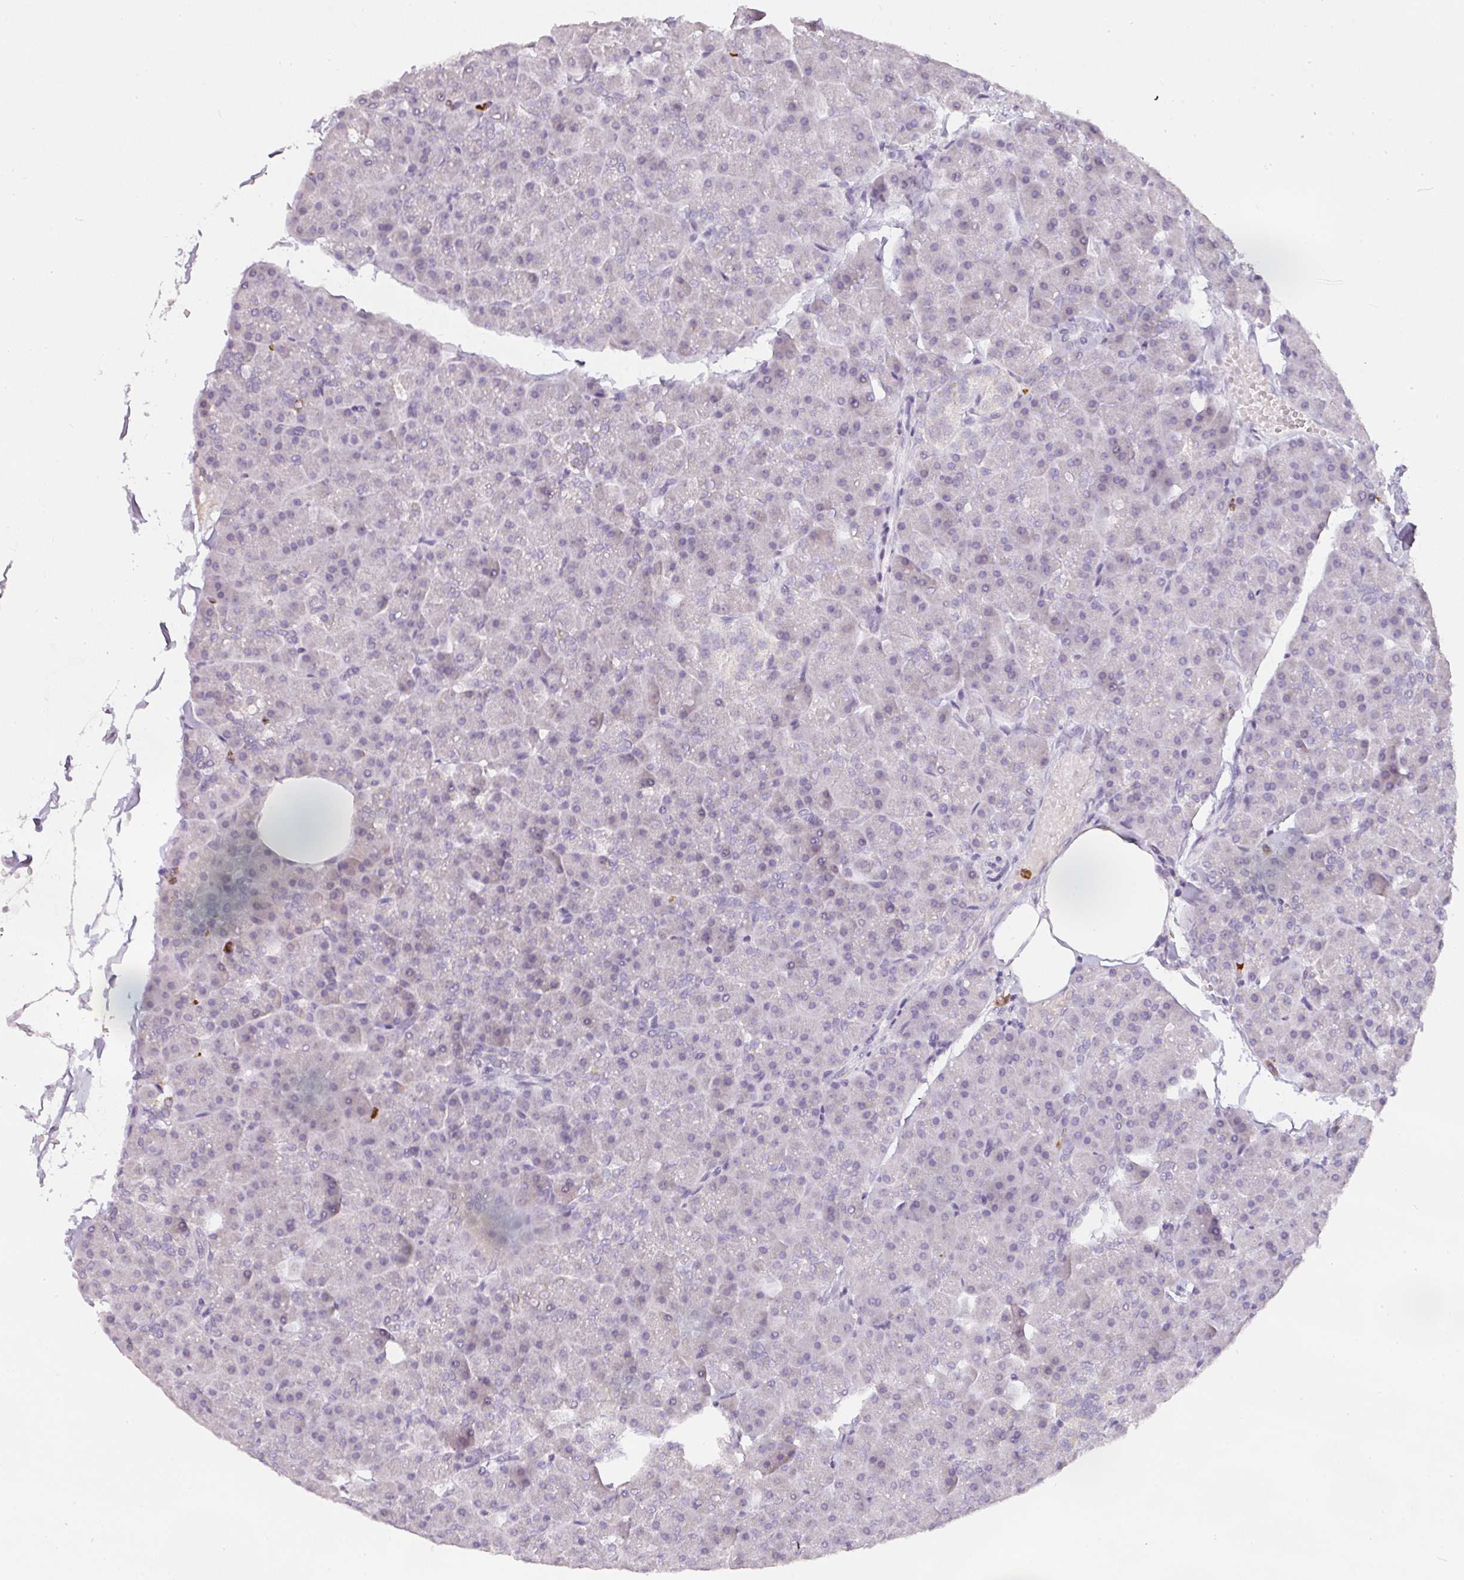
{"staining": {"intensity": "moderate", "quantity": "<25%", "location": "cytoplasmic/membranous"}, "tissue": "pancreas", "cell_type": "Exocrine glandular cells", "image_type": "normal", "snomed": [{"axis": "morphology", "description": "Normal tissue, NOS"}, {"axis": "topography", "description": "Pancreas"}], "caption": "The micrograph displays a brown stain indicating the presence of a protein in the cytoplasmic/membranous of exocrine glandular cells in pancreas. The staining is performed using DAB (3,3'-diaminobenzidine) brown chromogen to label protein expression. The nuclei are counter-stained blue using hematoxylin.", "gene": "CAMP", "patient": {"sex": "male", "age": 35}}